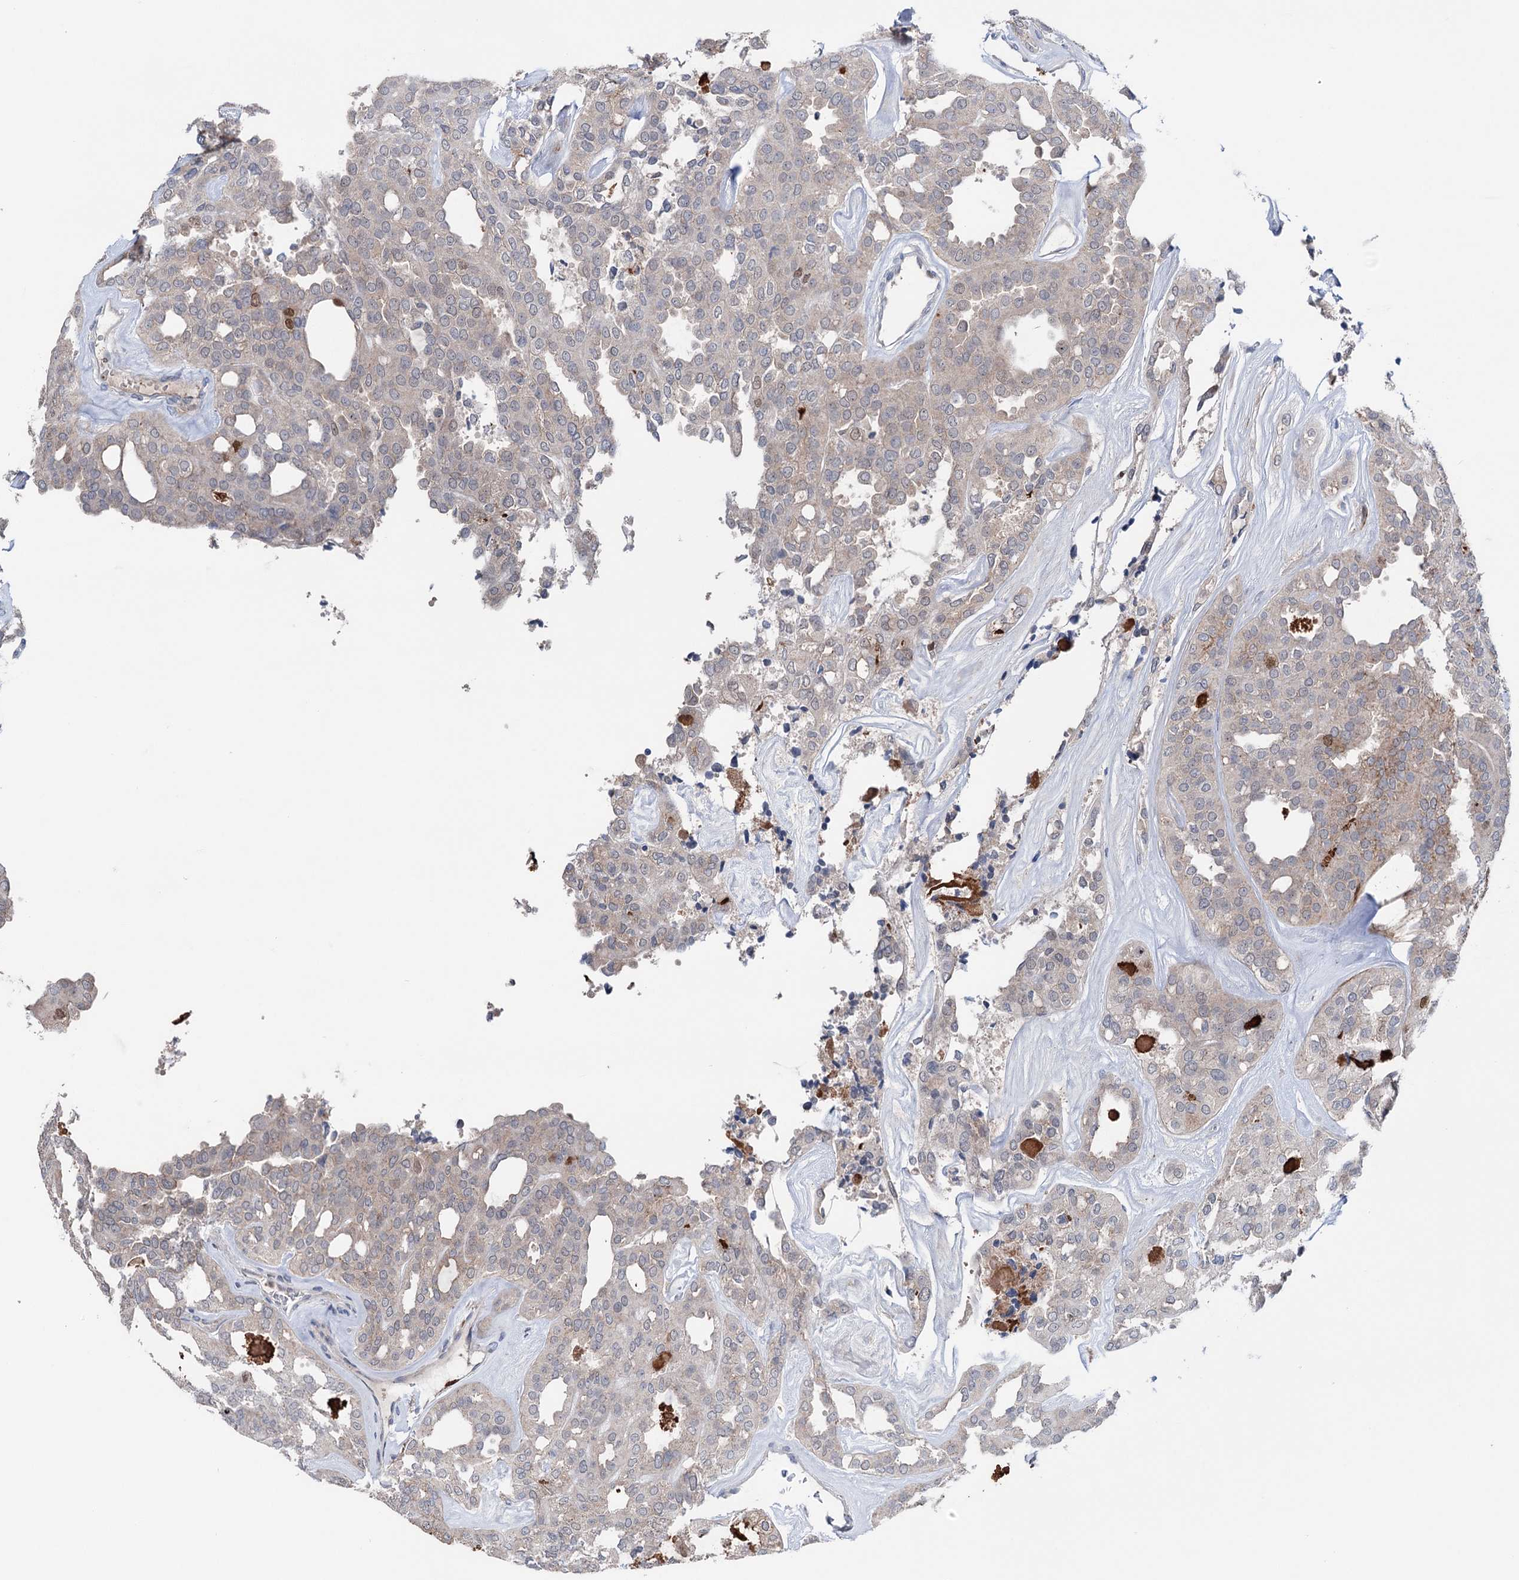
{"staining": {"intensity": "negative", "quantity": "none", "location": "none"}, "tissue": "thyroid cancer", "cell_type": "Tumor cells", "image_type": "cancer", "snomed": [{"axis": "morphology", "description": "Follicular adenoma carcinoma, NOS"}, {"axis": "topography", "description": "Thyroid gland"}], "caption": "IHC of thyroid follicular adenoma carcinoma exhibits no positivity in tumor cells. (Brightfield microscopy of DAB IHC at high magnification).", "gene": "NCAPD2", "patient": {"sex": "male", "age": 75}}